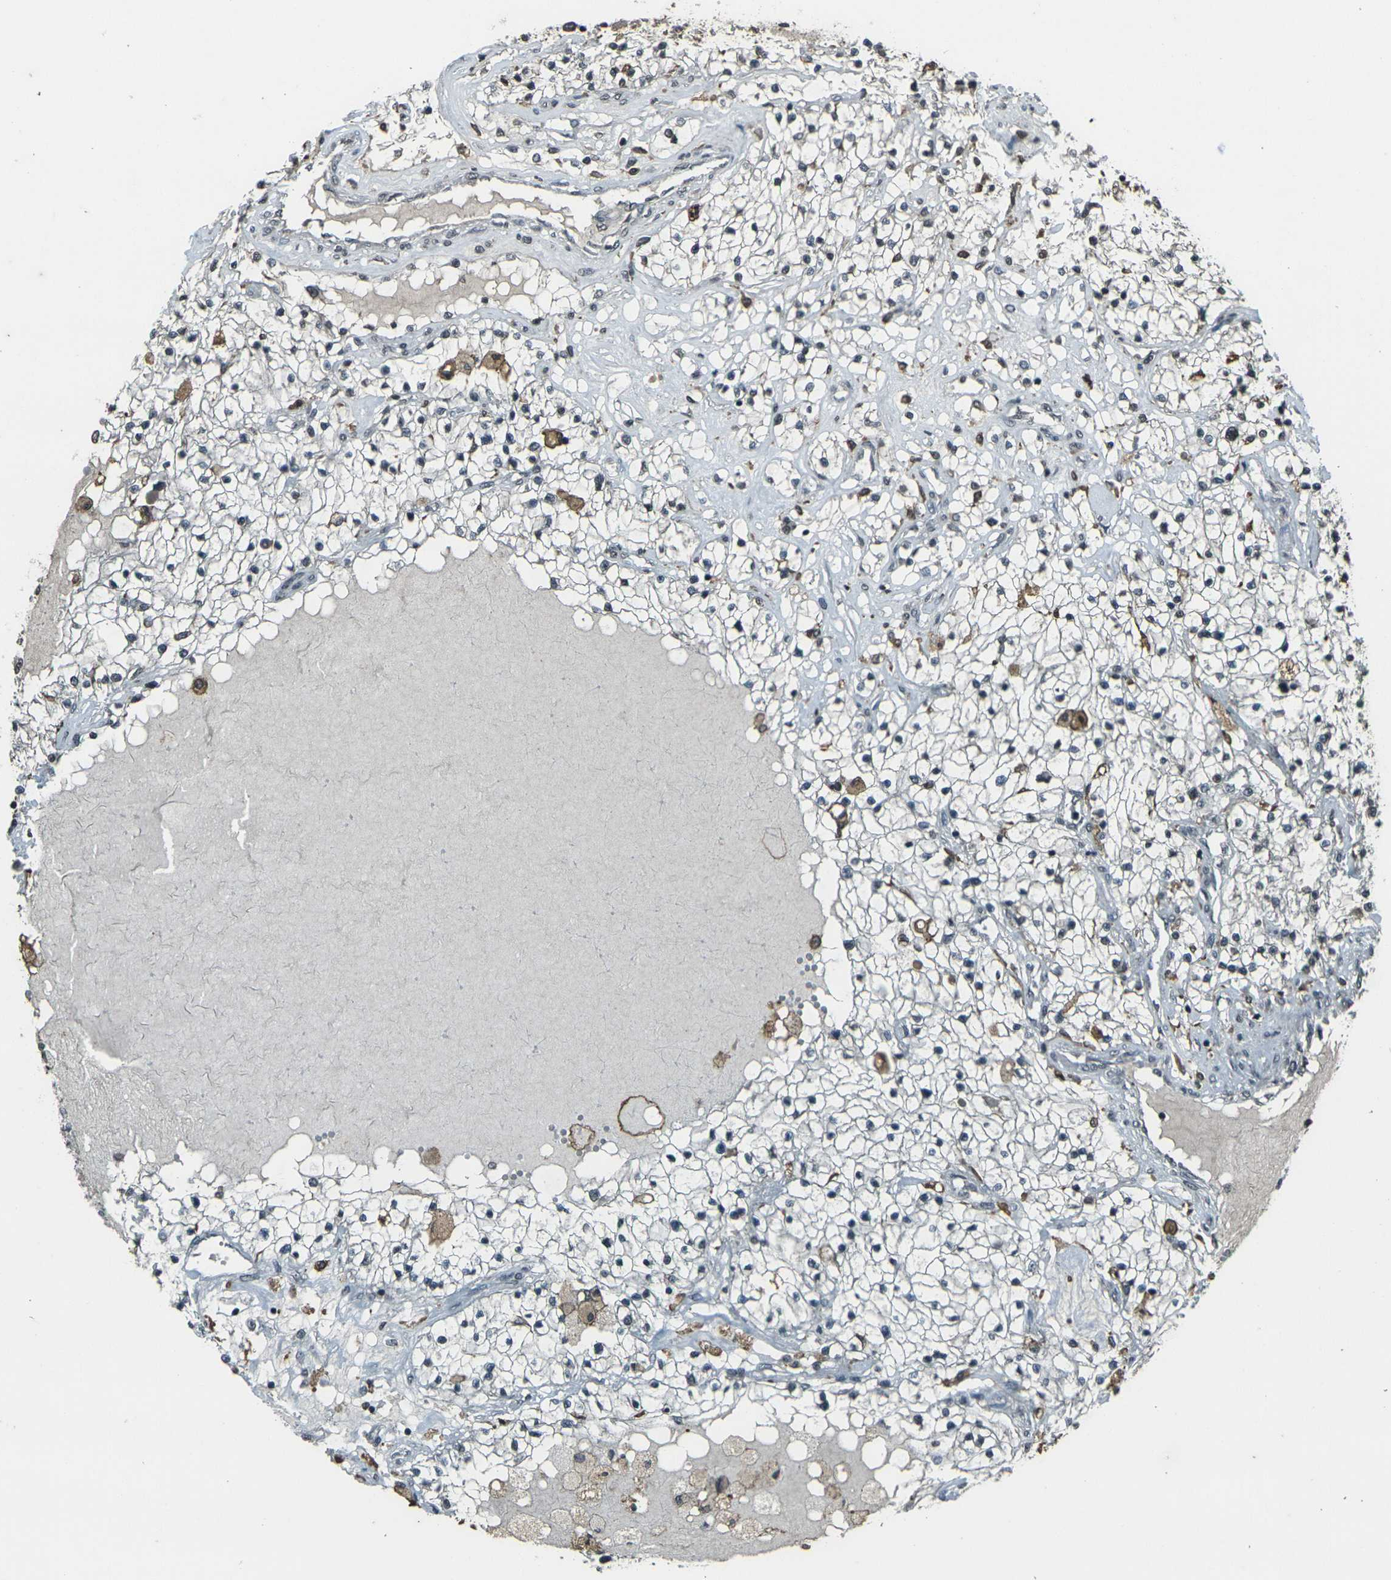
{"staining": {"intensity": "negative", "quantity": "none", "location": "none"}, "tissue": "renal cancer", "cell_type": "Tumor cells", "image_type": "cancer", "snomed": [{"axis": "morphology", "description": "Adenocarcinoma, NOS"}, {"axis": "topography", "description": "Kidney"}], "caption": "Renal cancer was stained to show a protein in brown. There is no significant expression in tumor cells.", "gene": "PRPF8", "patient": {"sex": "male", "age": 68}}